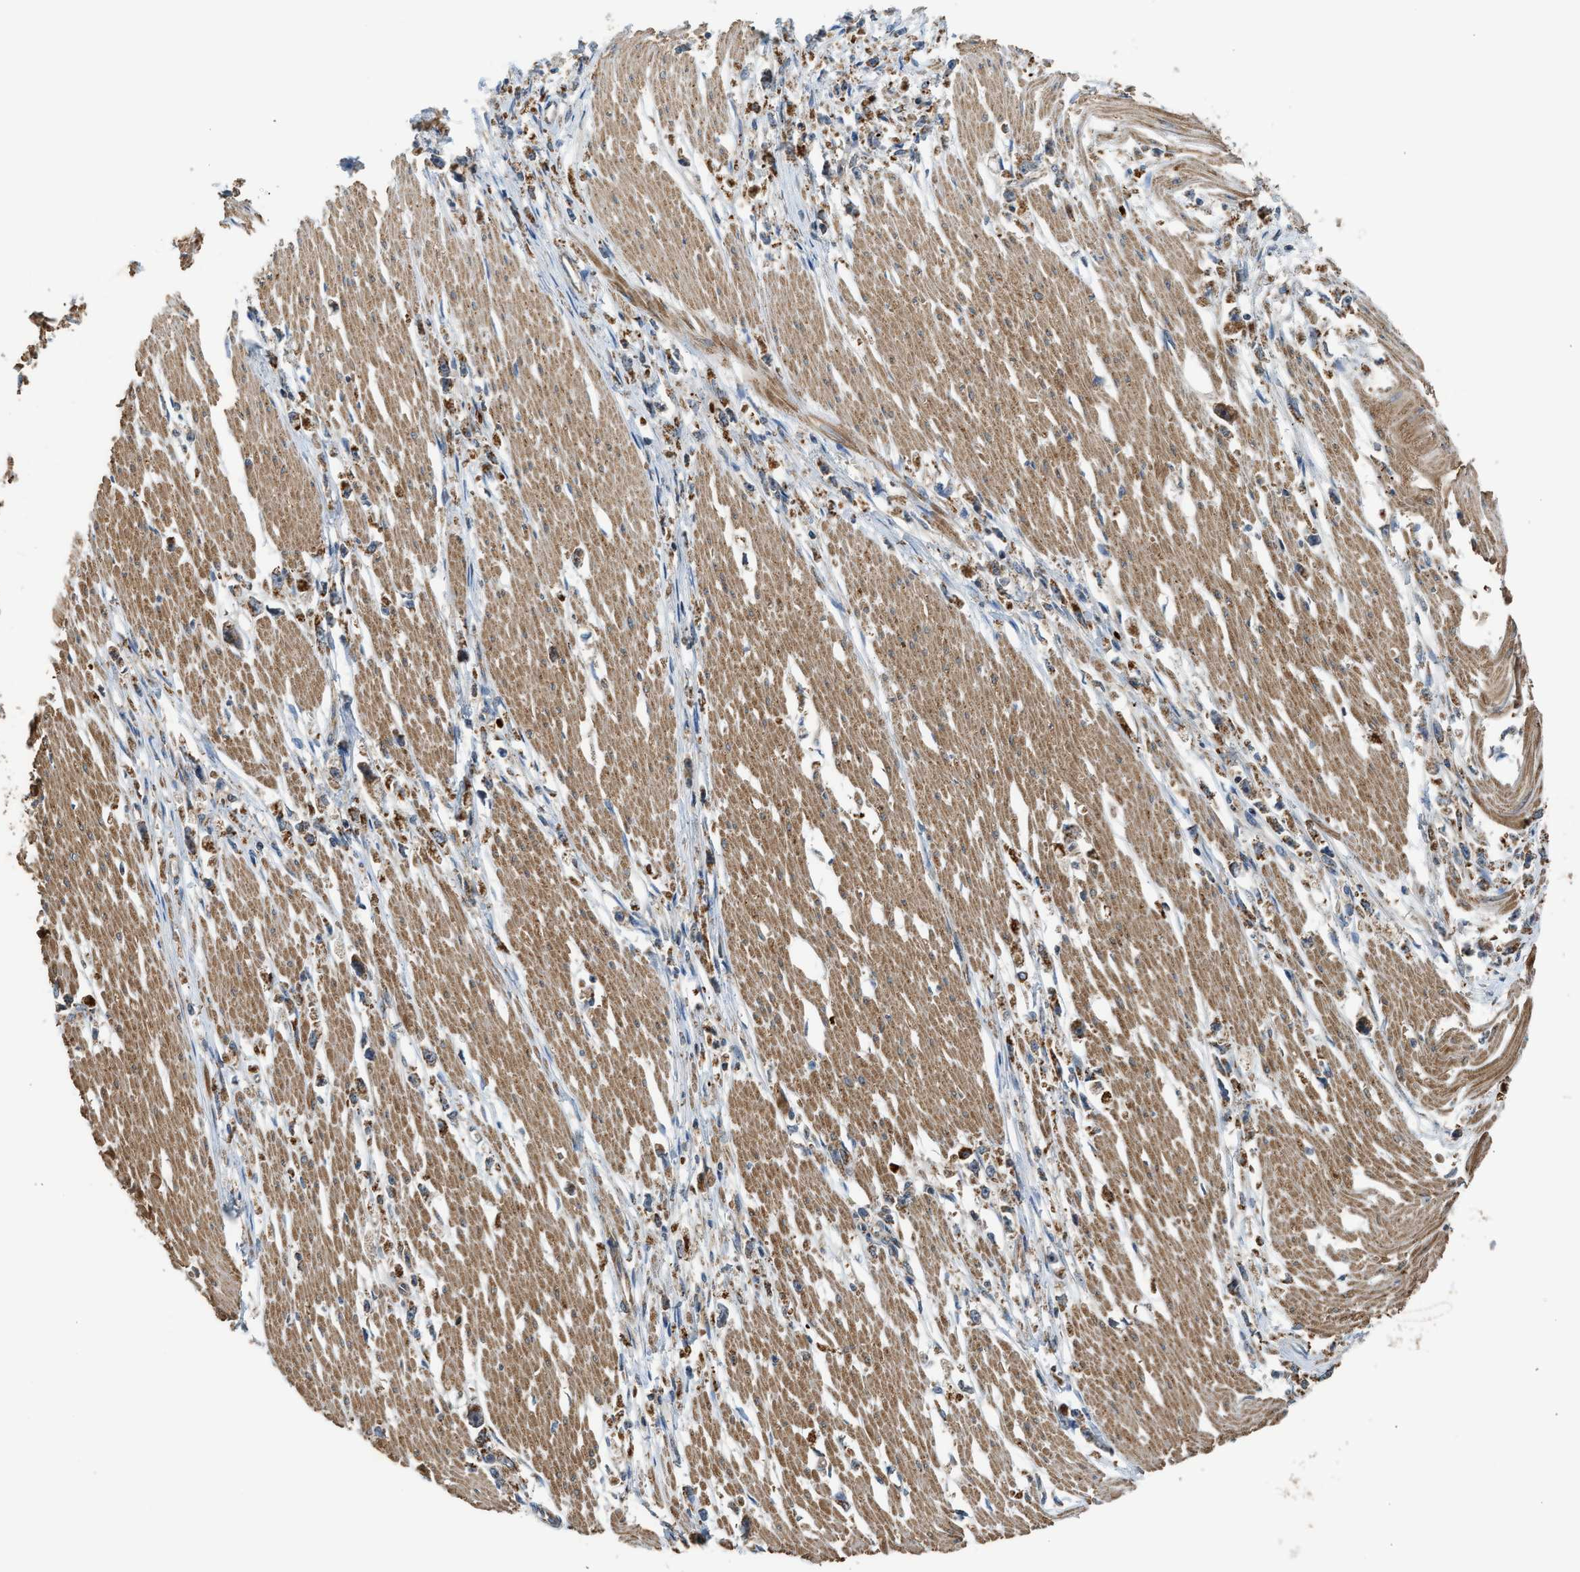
{"staining": {"intensity": "strong", "quantity": "25%-75%", "location": "cytoplasmic/membranous"}, "tissue": "stomach cancer", "cell_type": "Tumor cells", "image_type": "cancer", "snomed": [{"axis": "morphology", "description": "Adenocarcinoma, NOS"}, {"axis": "topography", "description": "Stomach"}], "caption": "Immunohistochemical staining of human stomach cancer displays high levels of strong cytoplasmic/membranous staining in about 25%-75% of tumor cells.", "gene": "STARD3", "patient": {"sex": "female", "age": 59}}